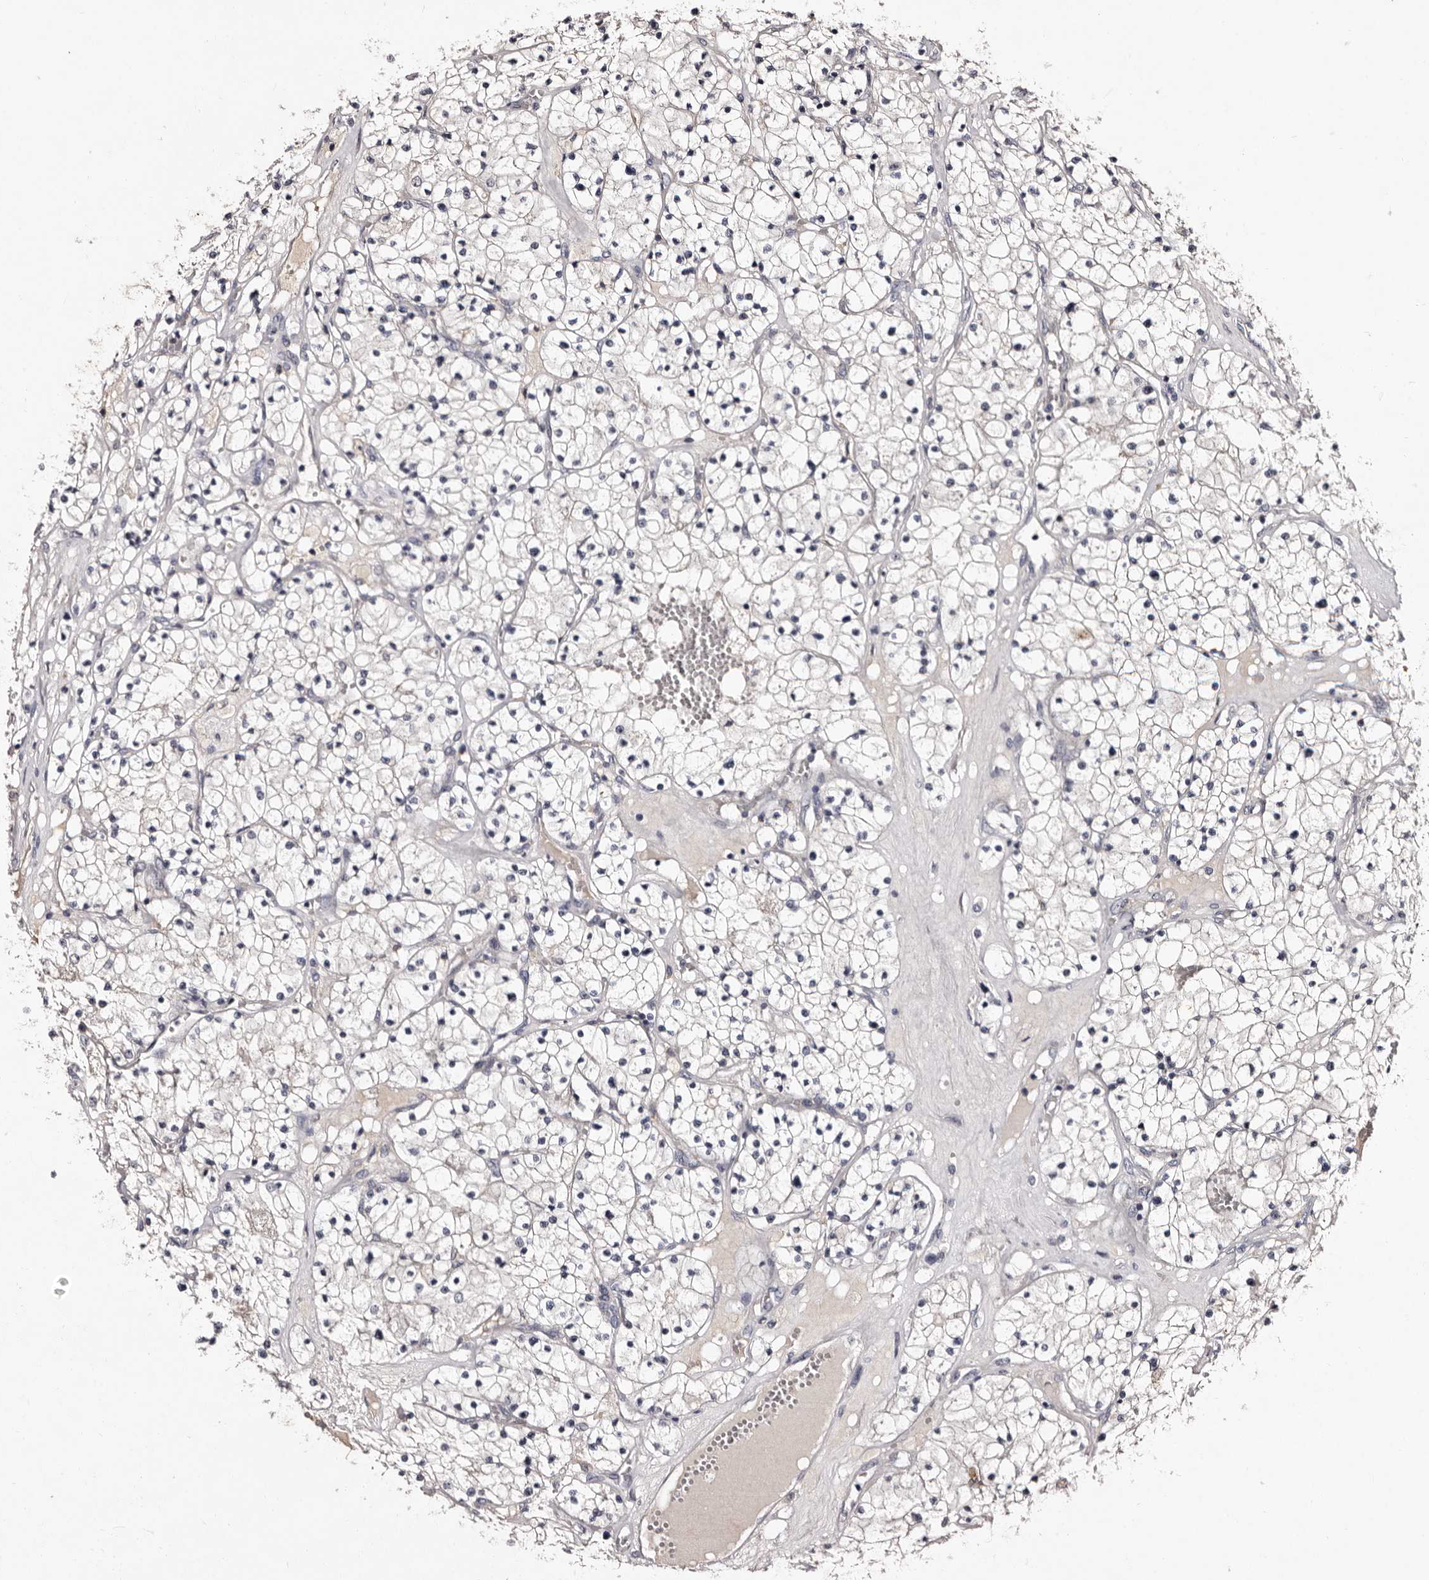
{"staining": {"intensity": "negative", "quantity": "none", "location": "none"}, "tissue": "renal cancer", "cell_type": "Tumor cells", "image_type": "cancer", "snomed": [{"axis": "morphology", "description": "Normal tissue, NOS"}, {"axis": "morphology", "description": "Adenocarcinoma, NOS"}, {"axis": "topography", "description": "Kidney"}], "caption": "High power microscopy image of an immunohistochemistry photomicrograph of adenocarcinoma (renal), revealing no significant expression in tumor cells. (Brightfield microscopy of DAB immunohistochemistry (IHC) at high magnification).", "gene": "LANCL2", "patient": {"sex": "male", "age": 68}}